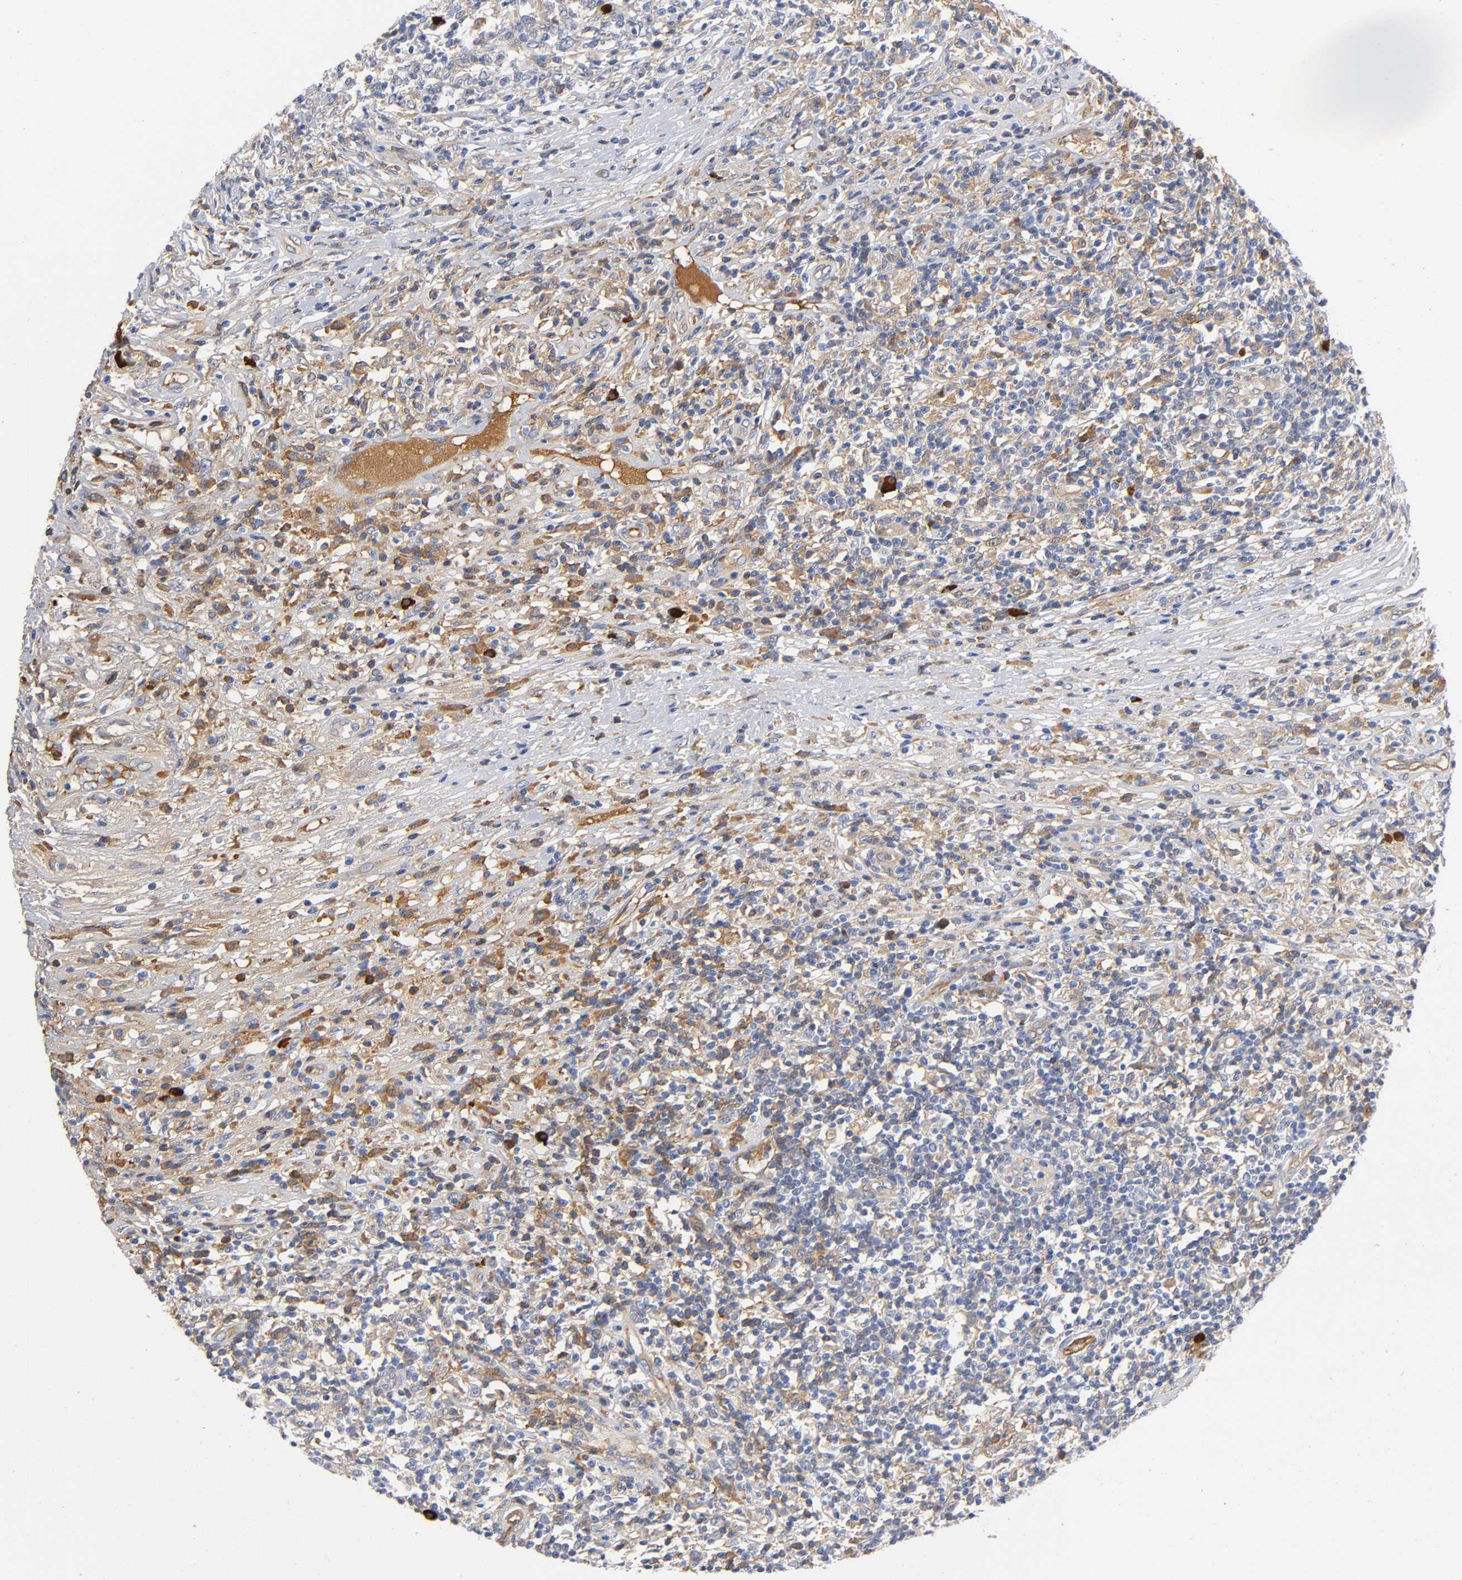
{"staining": {"intensity": "moderate", "quantity": "25%-75%", "location": "cytoplasmic/membranous"}, "tissue": "lymphoma", "cell_type": "Tumor cells", "image_type": "cancer", "snomed": [{"axis": "morphology", "description": "Malignant lymphoma, non-Hodgkin's type, High grade"}, {"axis": "topography", "description": "Lymph node"}], "caption": "A photomicrograph of malignant lymphoma, non-Hodgkin's type (high-grade) stained for a protein exhibits moderate cytoplasmic/membranous brown staining in tumor cells. (brown staining indicates protein expression, while blue staining denotes nuclei).", "gene": "NOVA1", "patient": {"sex": "female", "age": 84}}